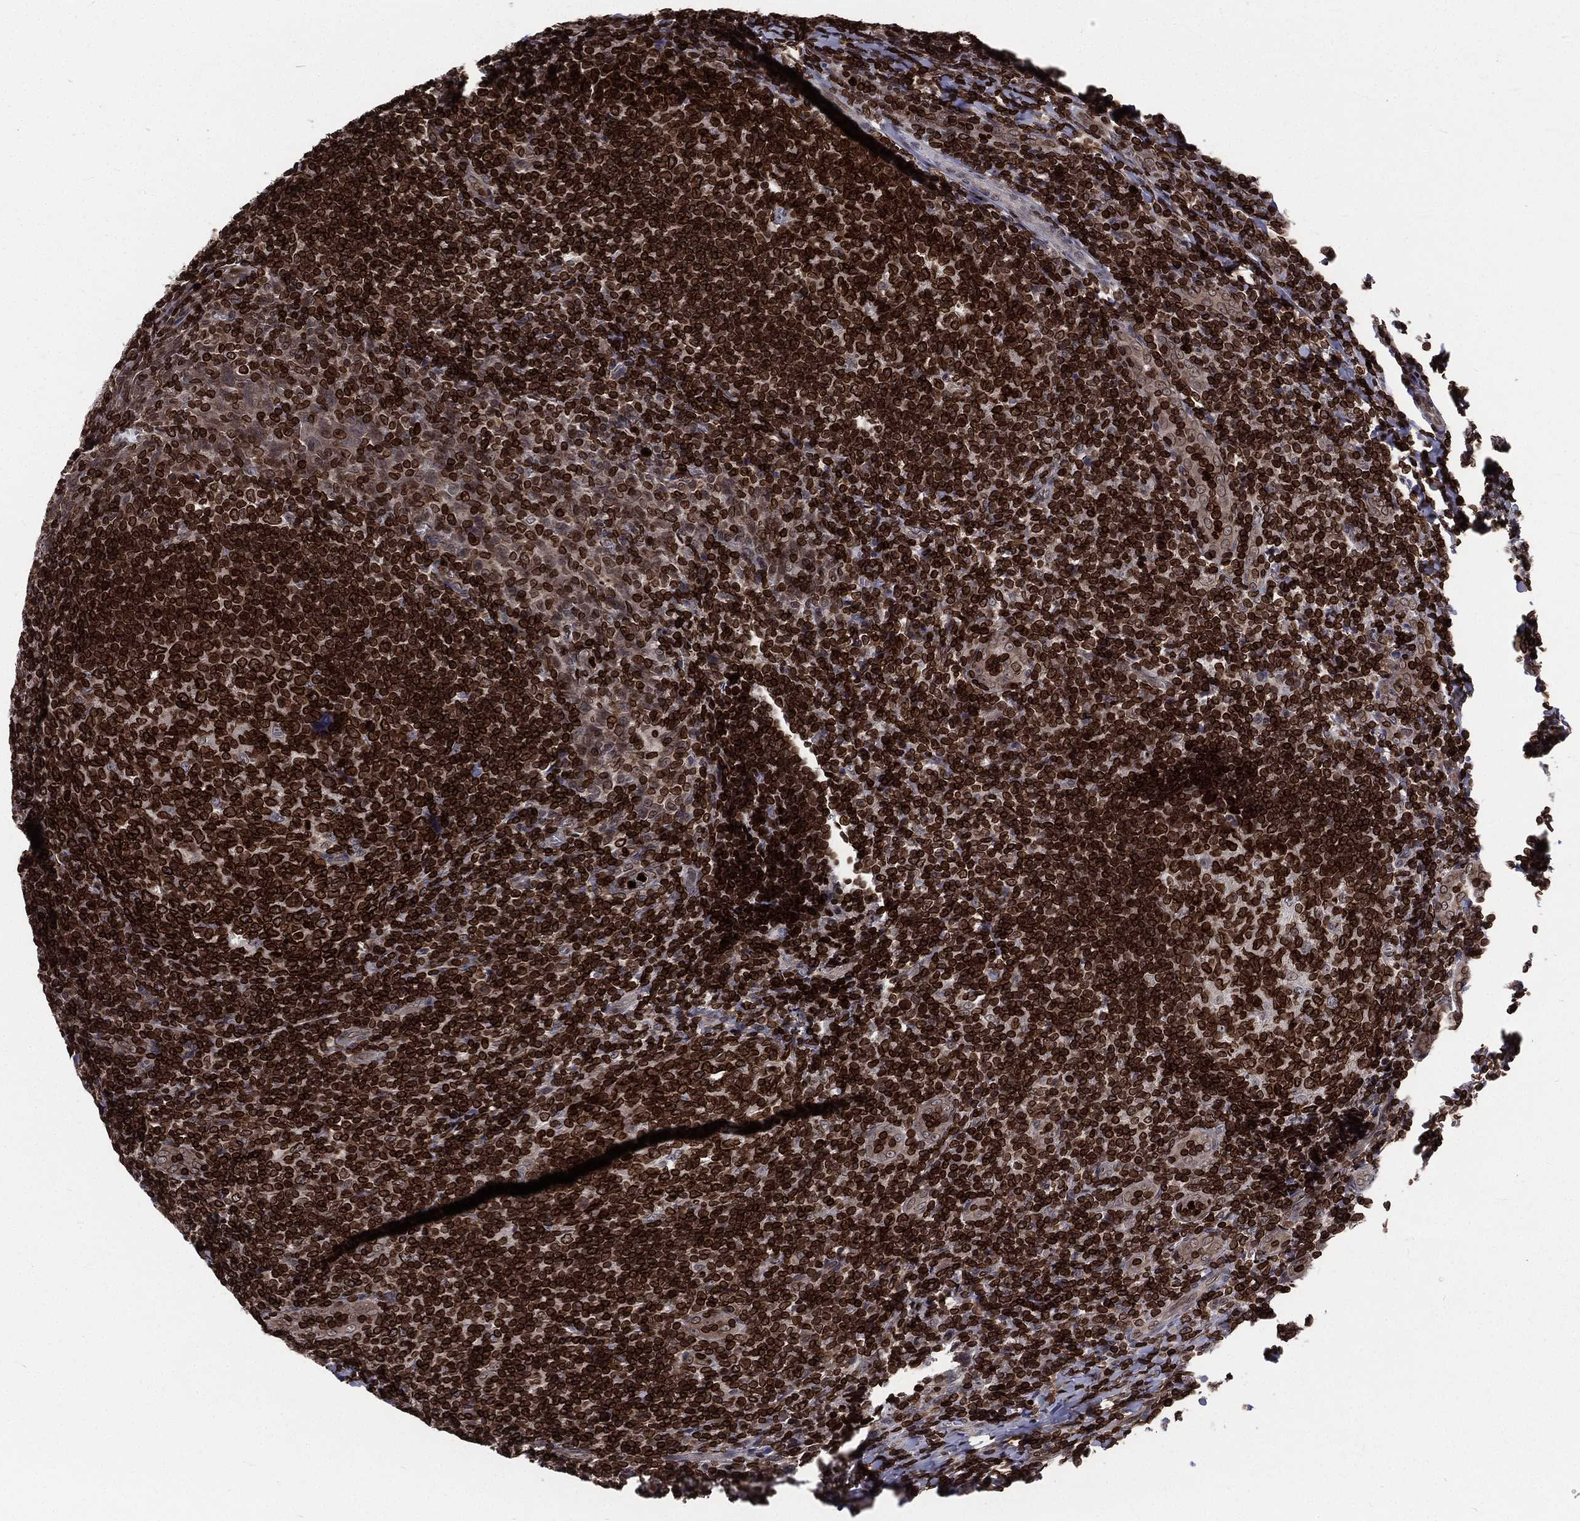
{"staining": {"intensity": "negative", "quantity": "none", "location": "none"}, "tissue": "tonsil", "cell_type": "Germinal center cells", "image_type": "normal", "snomed": [{"axis": "morphology", "description": "Normal tissue, NOS"}, {"axis": "topography", "description": "Tonsil"}], "caption": "IHC micrograph of normal tonsil: tonsil stained with DAB (3,3'-diaminobenzidine) shows no significant protein expression in germinal center cells.", "gene": "LBR", "patient": {"sex": "male", "age": 20}}